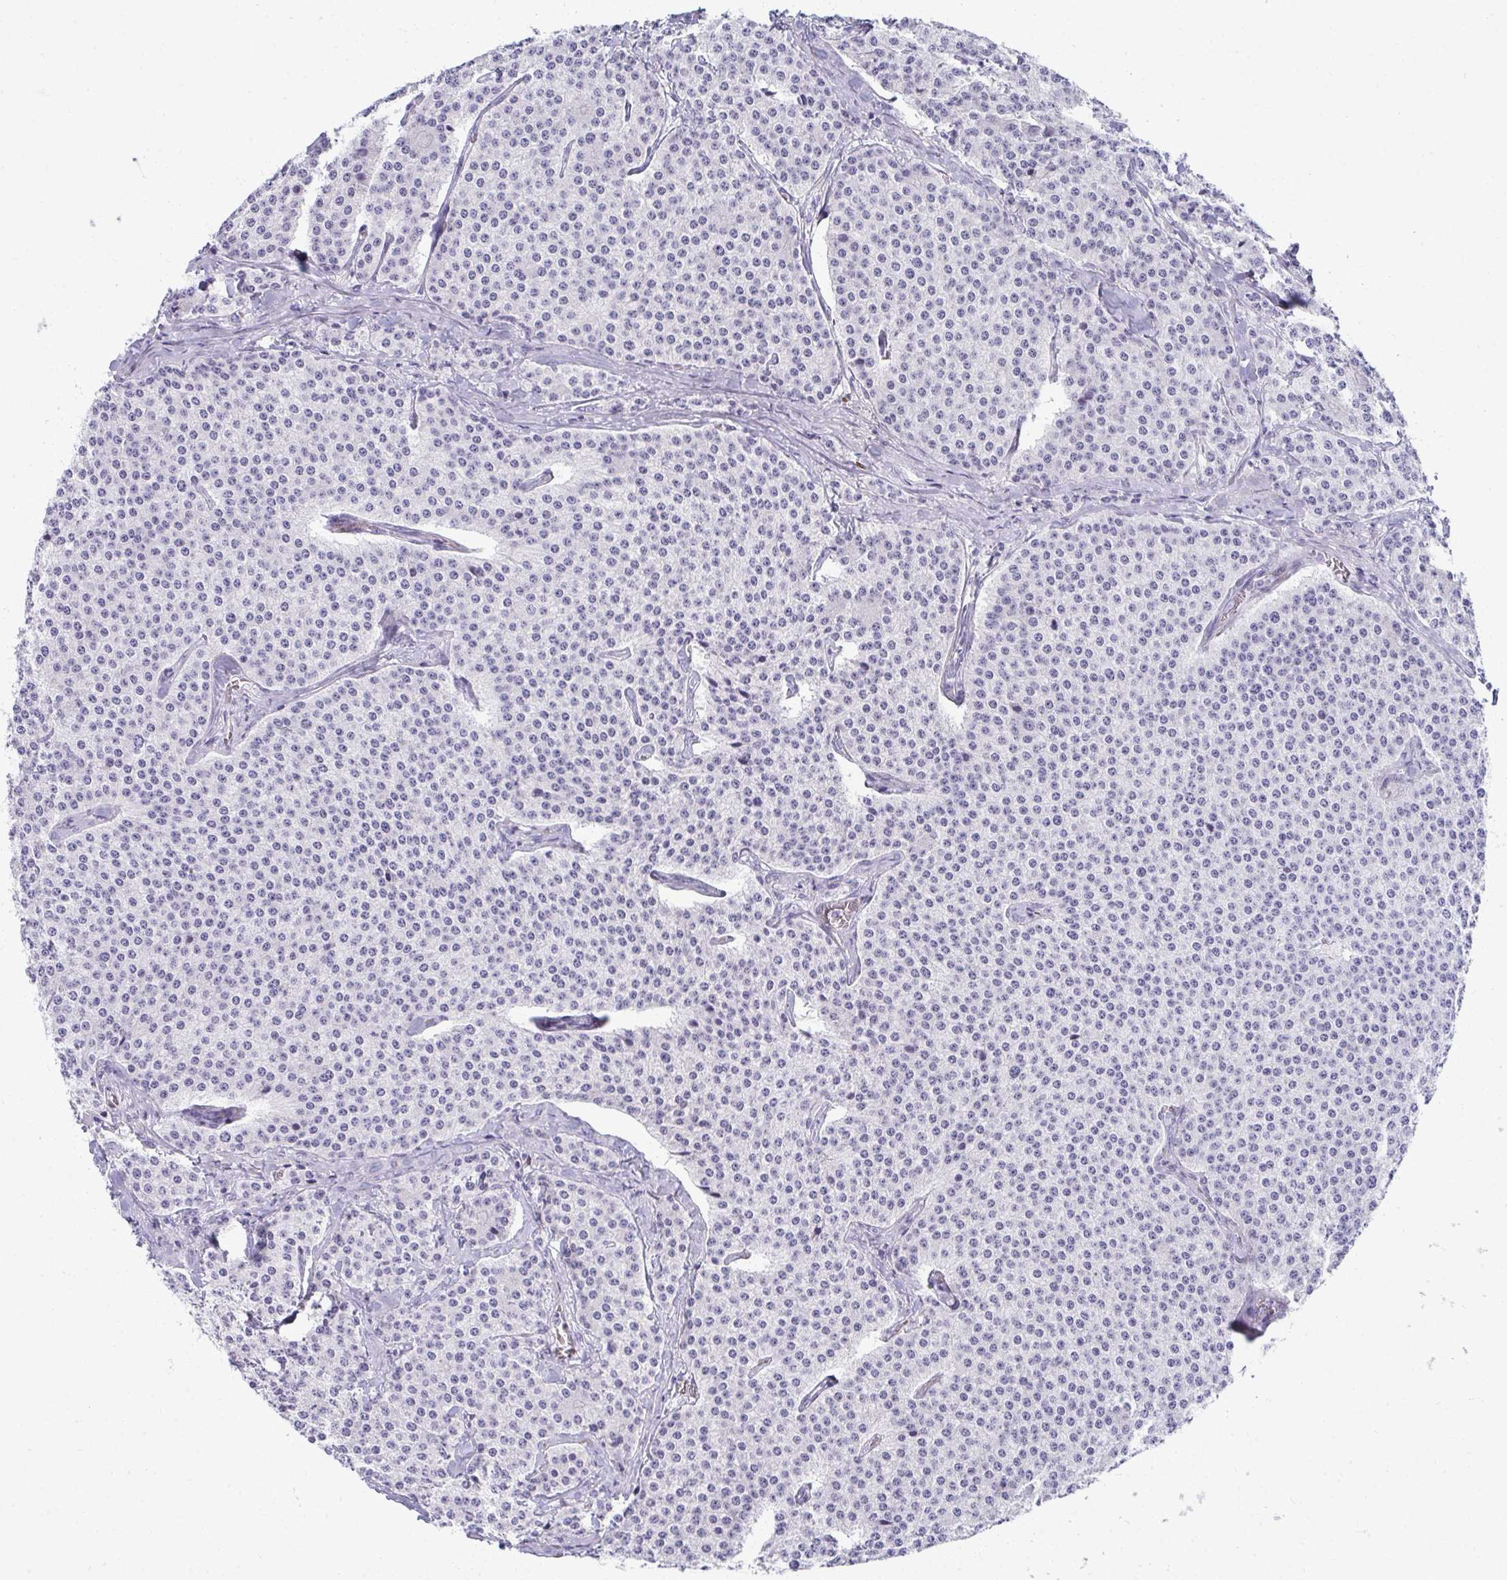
{"staining": {"intensity": "negative", "quantity": "none", "location": "none"}, "tissue": "carcinoid", "cell_type": "Tumor cells", "image_type": "cancer", "snomed": [{"axis": "morphology", "description": "Carcinoid, malignant, NOS"}, {"axis": "topography", "description": "Small intestine"}], "caption": "An immunohistochemistry (IHC) photomicrograph of carcinoid (malignant) is shown. There is no staining in tumor cells of carcinoid (malignant).", "gene": "PUS7L", "patient": {"sex": "female", "age": 64}}